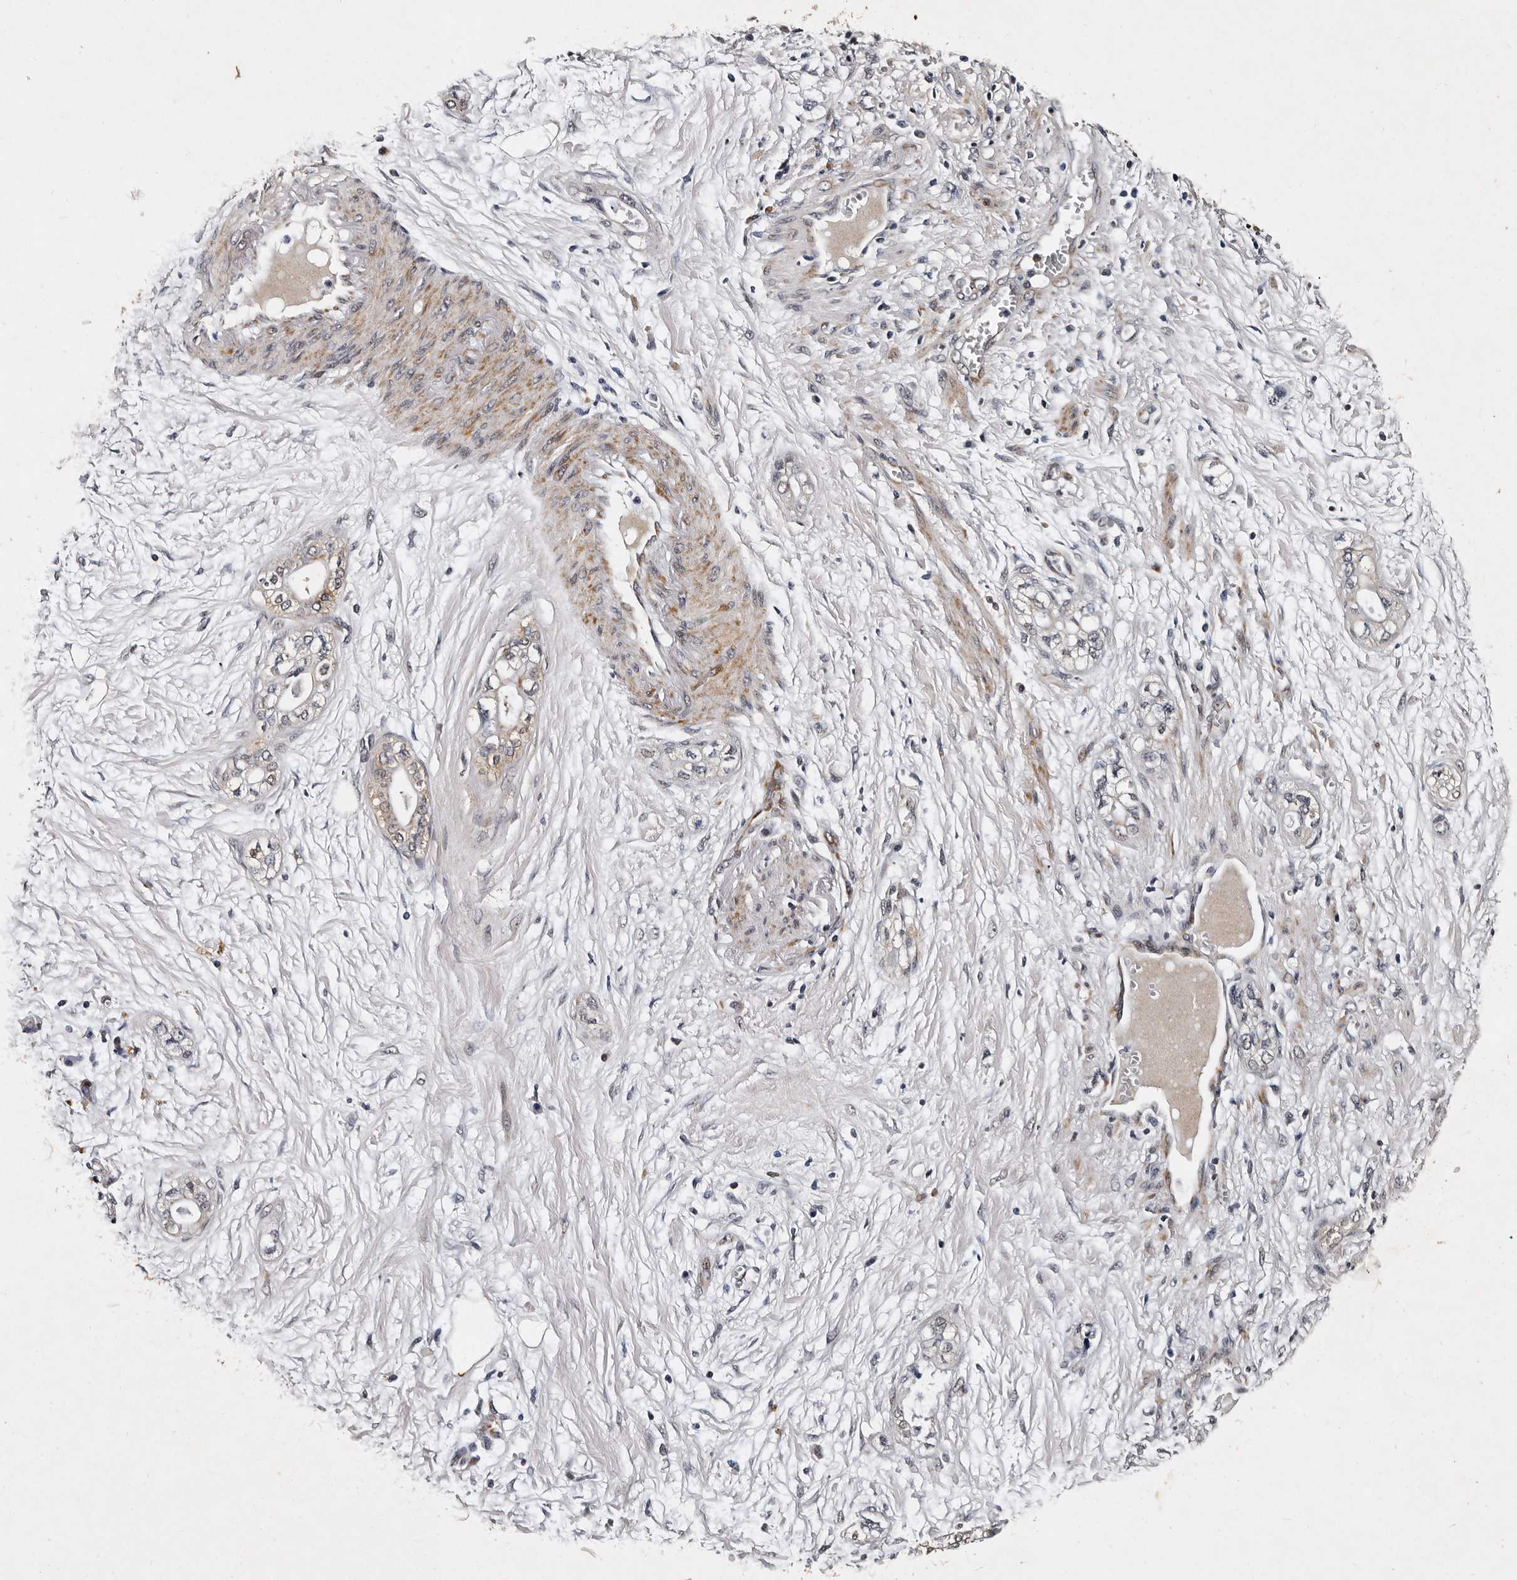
{"staining": {"intensity": "moderate", "quantity": "<25%", "location": "cytoplasmic/membranous"}, "tissue": "pancreatic cancer", "cell_type": "Tumor cells", "image_type": "cancer", "snomed": [{"axis": "morphology", "description": "Adenocarcinoma, NOS"}, {"axis": "topography", "description": "Pancreas"}], "caption": "Brown immunohistochemical staining in human pancreatic cancer shows moderate cytoplasmic/membranous expression in approximately <25% of tumor cells.", "gene": "CPNE3", "patient": {"sex": "male", "age": 68}}